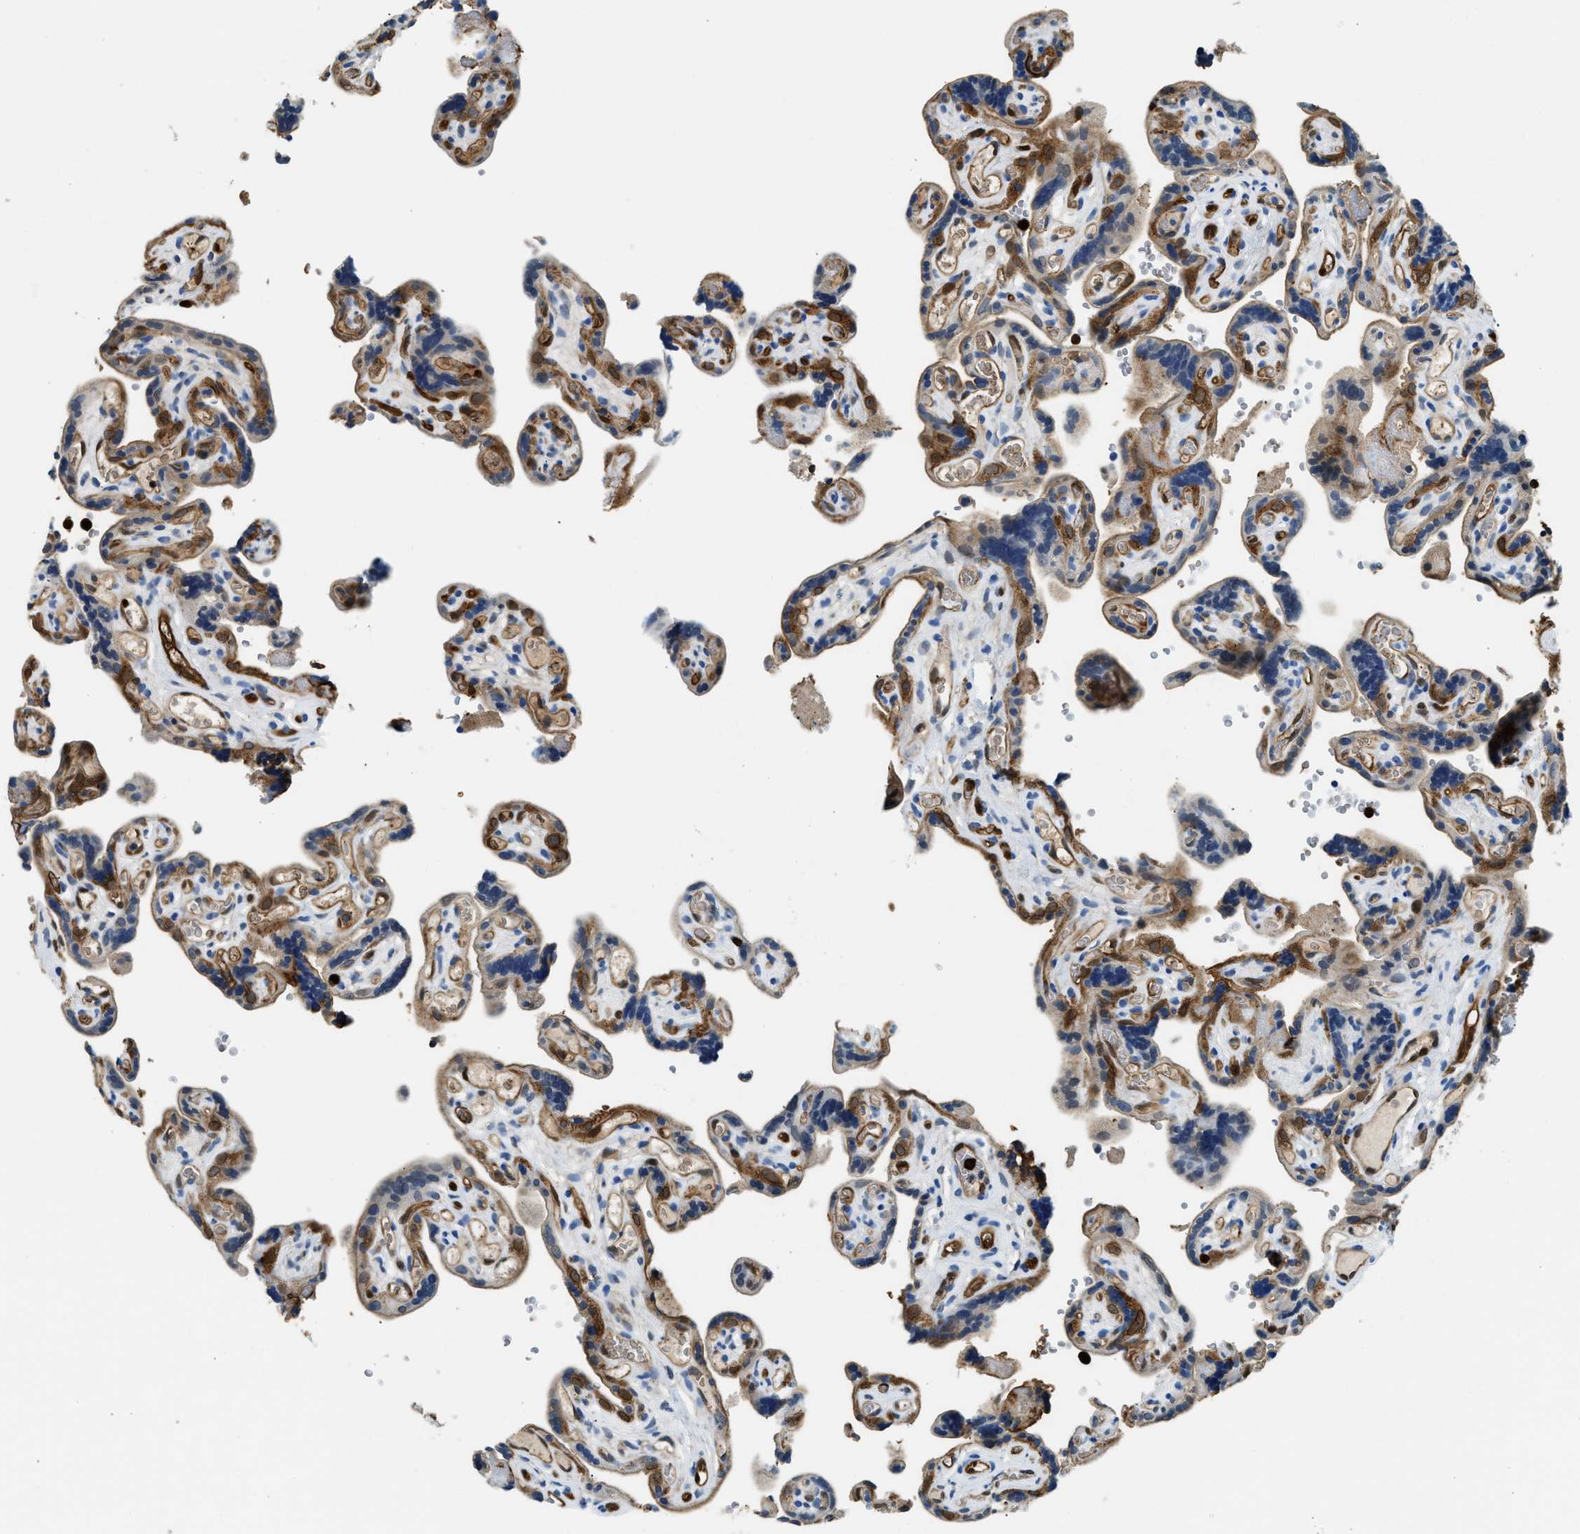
{"staining": {"intensity": "negative", "quantity": "none", "location": "none"}, "tissue": "placenta", "cell_type": "Decidual cells", "image_type": "normal", "snomed": [{"axis": "morphology", "description": "Normal tissue, NOS"}, {"axis": "topography", "description": "Placenta"}], "caption": "A micrograph of placenta stained for a protein demonstrates no brown staining in decidual cells. (DAB (3,3'-diaminobenzidine) immunohistochemistry (IHC), high magnification).", "gene": "ANXA3", "patient": {"sex": "female", "age": 30}}